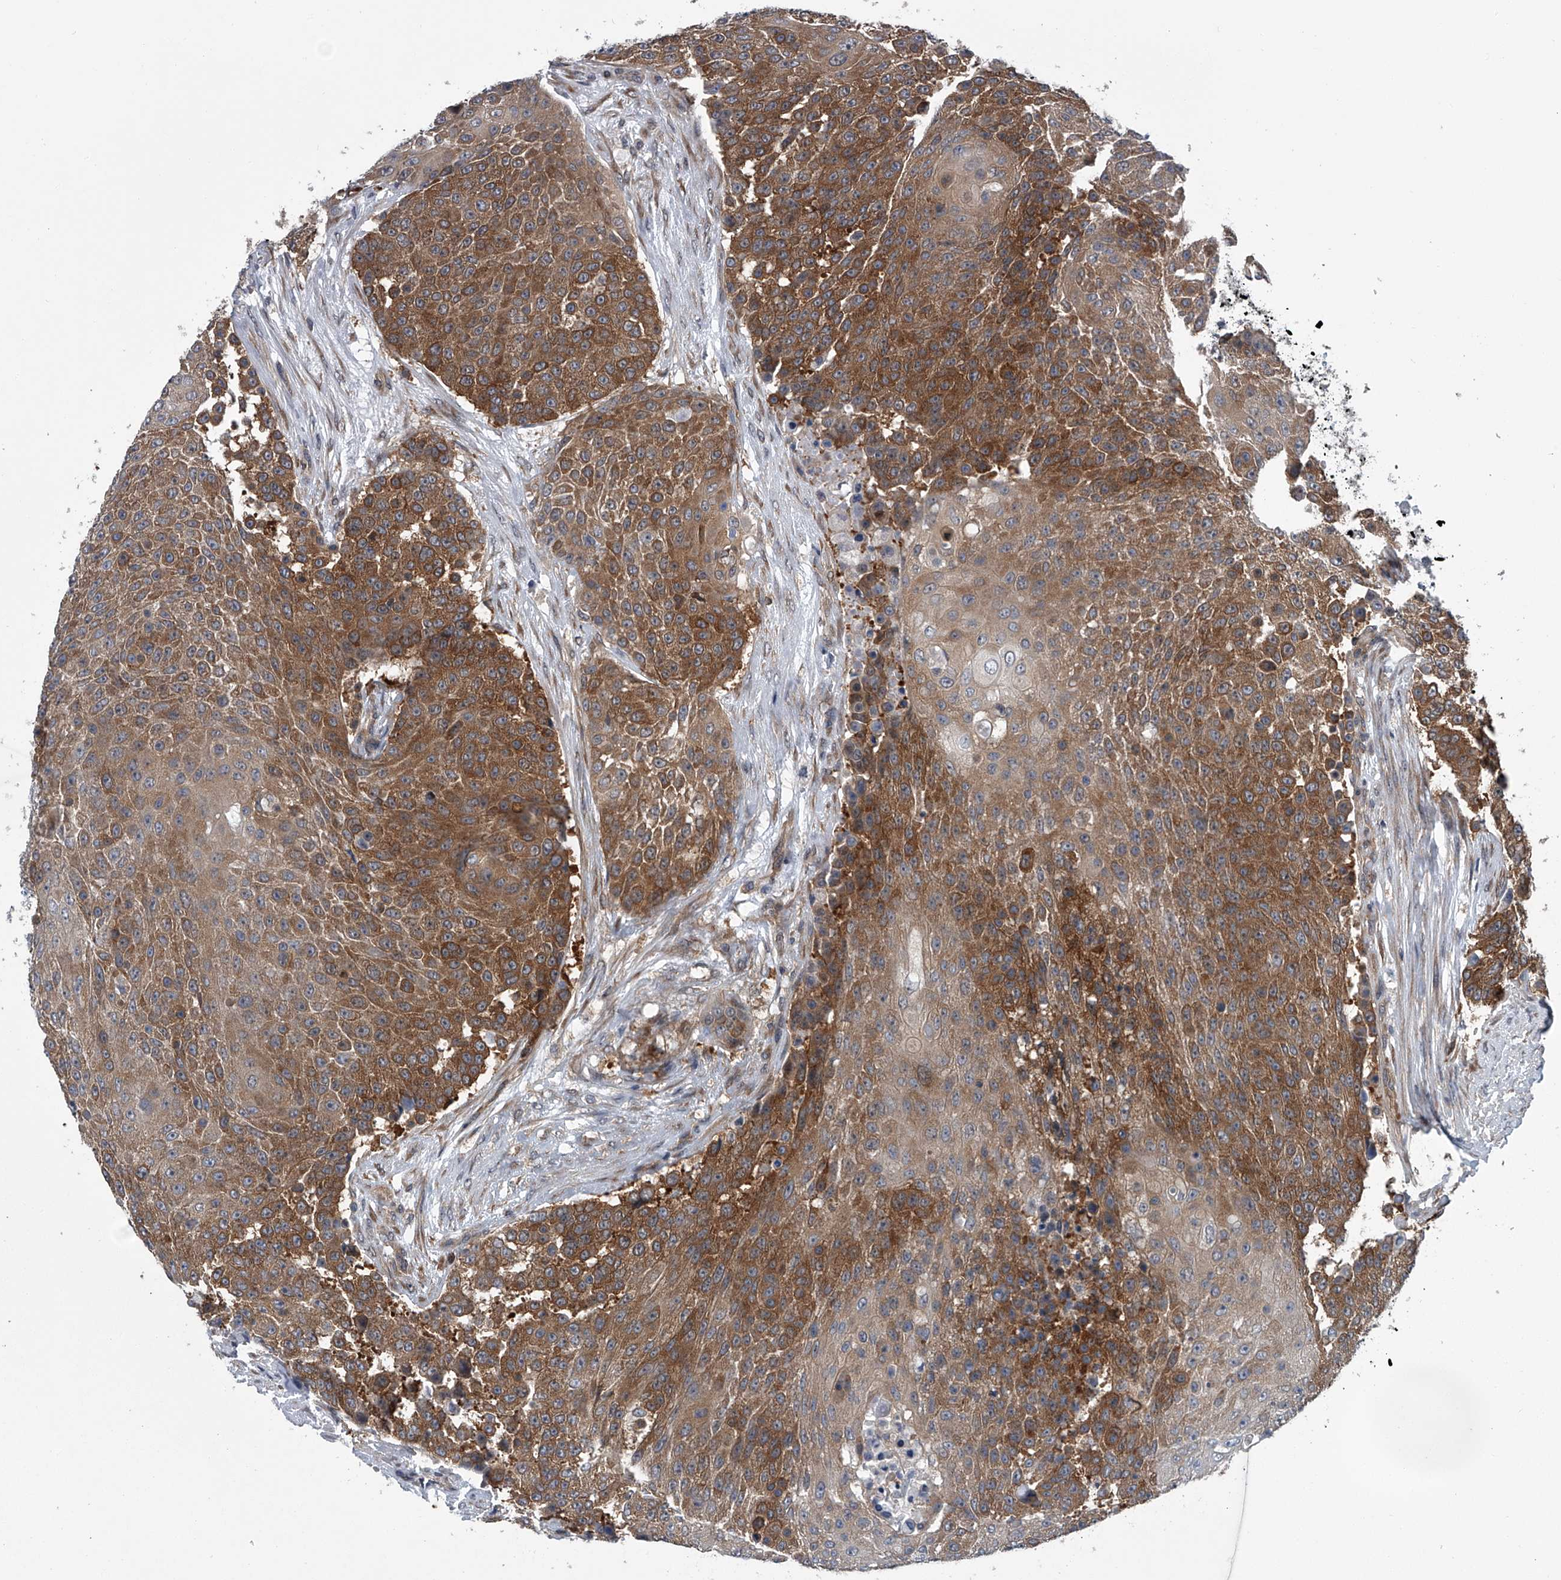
{"staining": {"intensity": "strong", "quantity": ">75%", "location": "cytoplasmic/membranous"}, "tissue": "urothelial cancer", "cell_type": "Tumor cells", "image_type": "cancer", "snomed": [{"axis": "morphology", "description": "Urothelial carcinoma, High grade"}, {"axis": "topography", "description": "Urinary bladder"}], "caption": "Tumor cells exhibit high levels of strong cytoplasmic/membranous staining in about >75% of cells in human urothelial carcinoma (high-grade).", "gene": "PPP2R5D", "patient": {"sex": "female", "age": 63}}